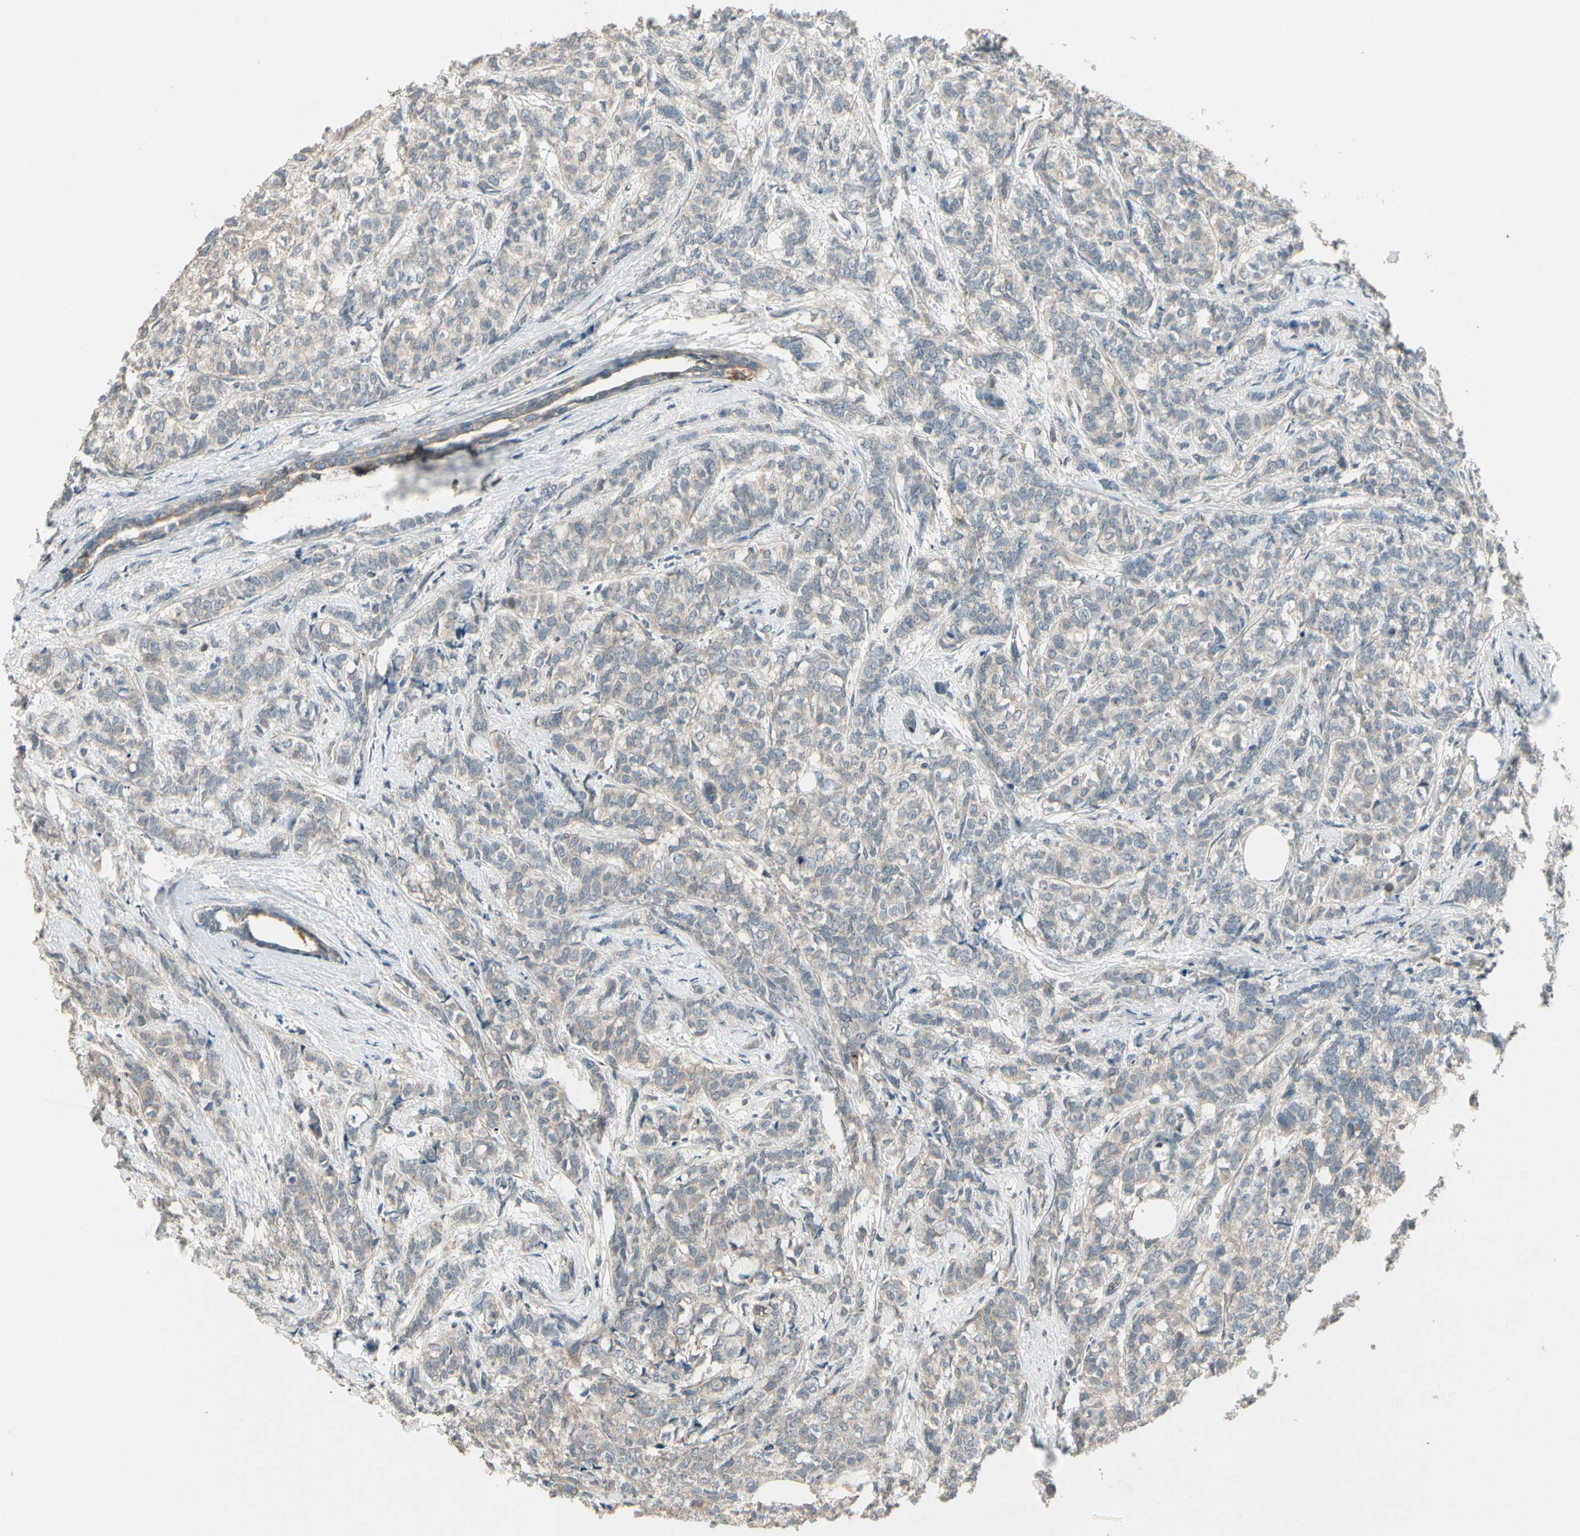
{"staining": {"intensity": "weak", "quantity": ">75%", "location": "cytoplasmic/membranous"}, "tissue": "breast cancer", "cell_type": "Tumor cells", "image_type": "cancer", "snomed": [{"axis": "morphology", "description": "Lobular carcinoma"}, {"axis": "topography", "description": "Breast"}], "caption": "A brown stain highlights weak cytoplasmic/membranous staining of a protein in human lobular carcinoma (breast) tumor cells.", "gene": "ACVR1", "patient": {"sex": "female", "age": 60}}